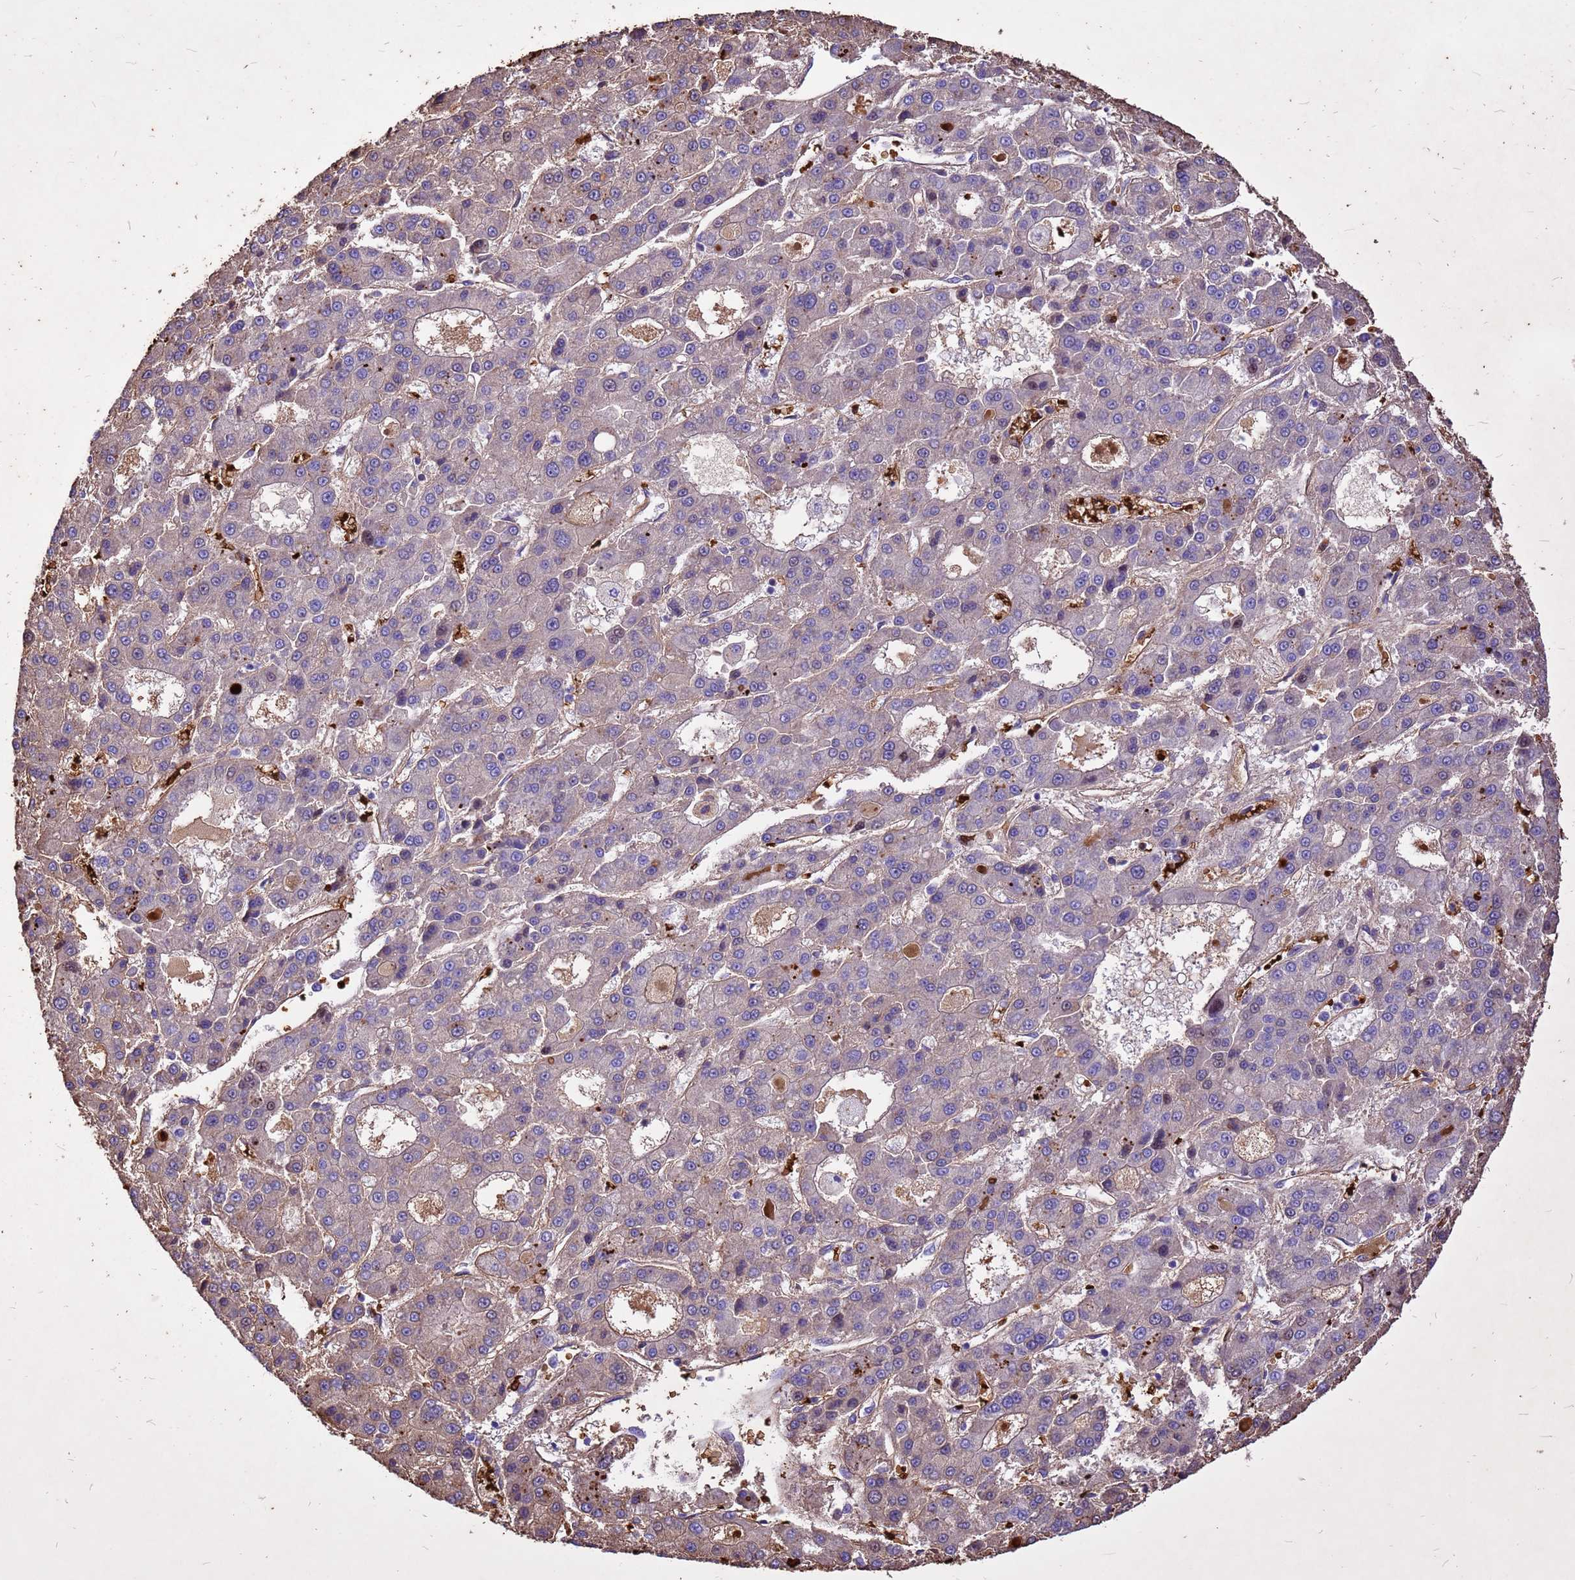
{"staining": {"intensity": "weak", "quantity": "25%-75%", "location": "cytoplasmic/membranous"}, "tissue": "liver cancer", "cell_type": "Tumor cells", "image_type": "cancer", "snomed": [{"axis": "morphology", "description": "Carcinoma, Hepatocellular, NOS"}, {"axis": "topography", "description": "Liver"}], "caption": "Tumor cells demonstrate weak cytoplasmic/membranous positivity in about 25%-75% of cells in liver cancer (hepatocellular carcinoma). (brown staining indicates protein expression, while blue staining denotes nuclei).", "gene": "HBA2", "patient": {"sex": "male", "age": 70}}